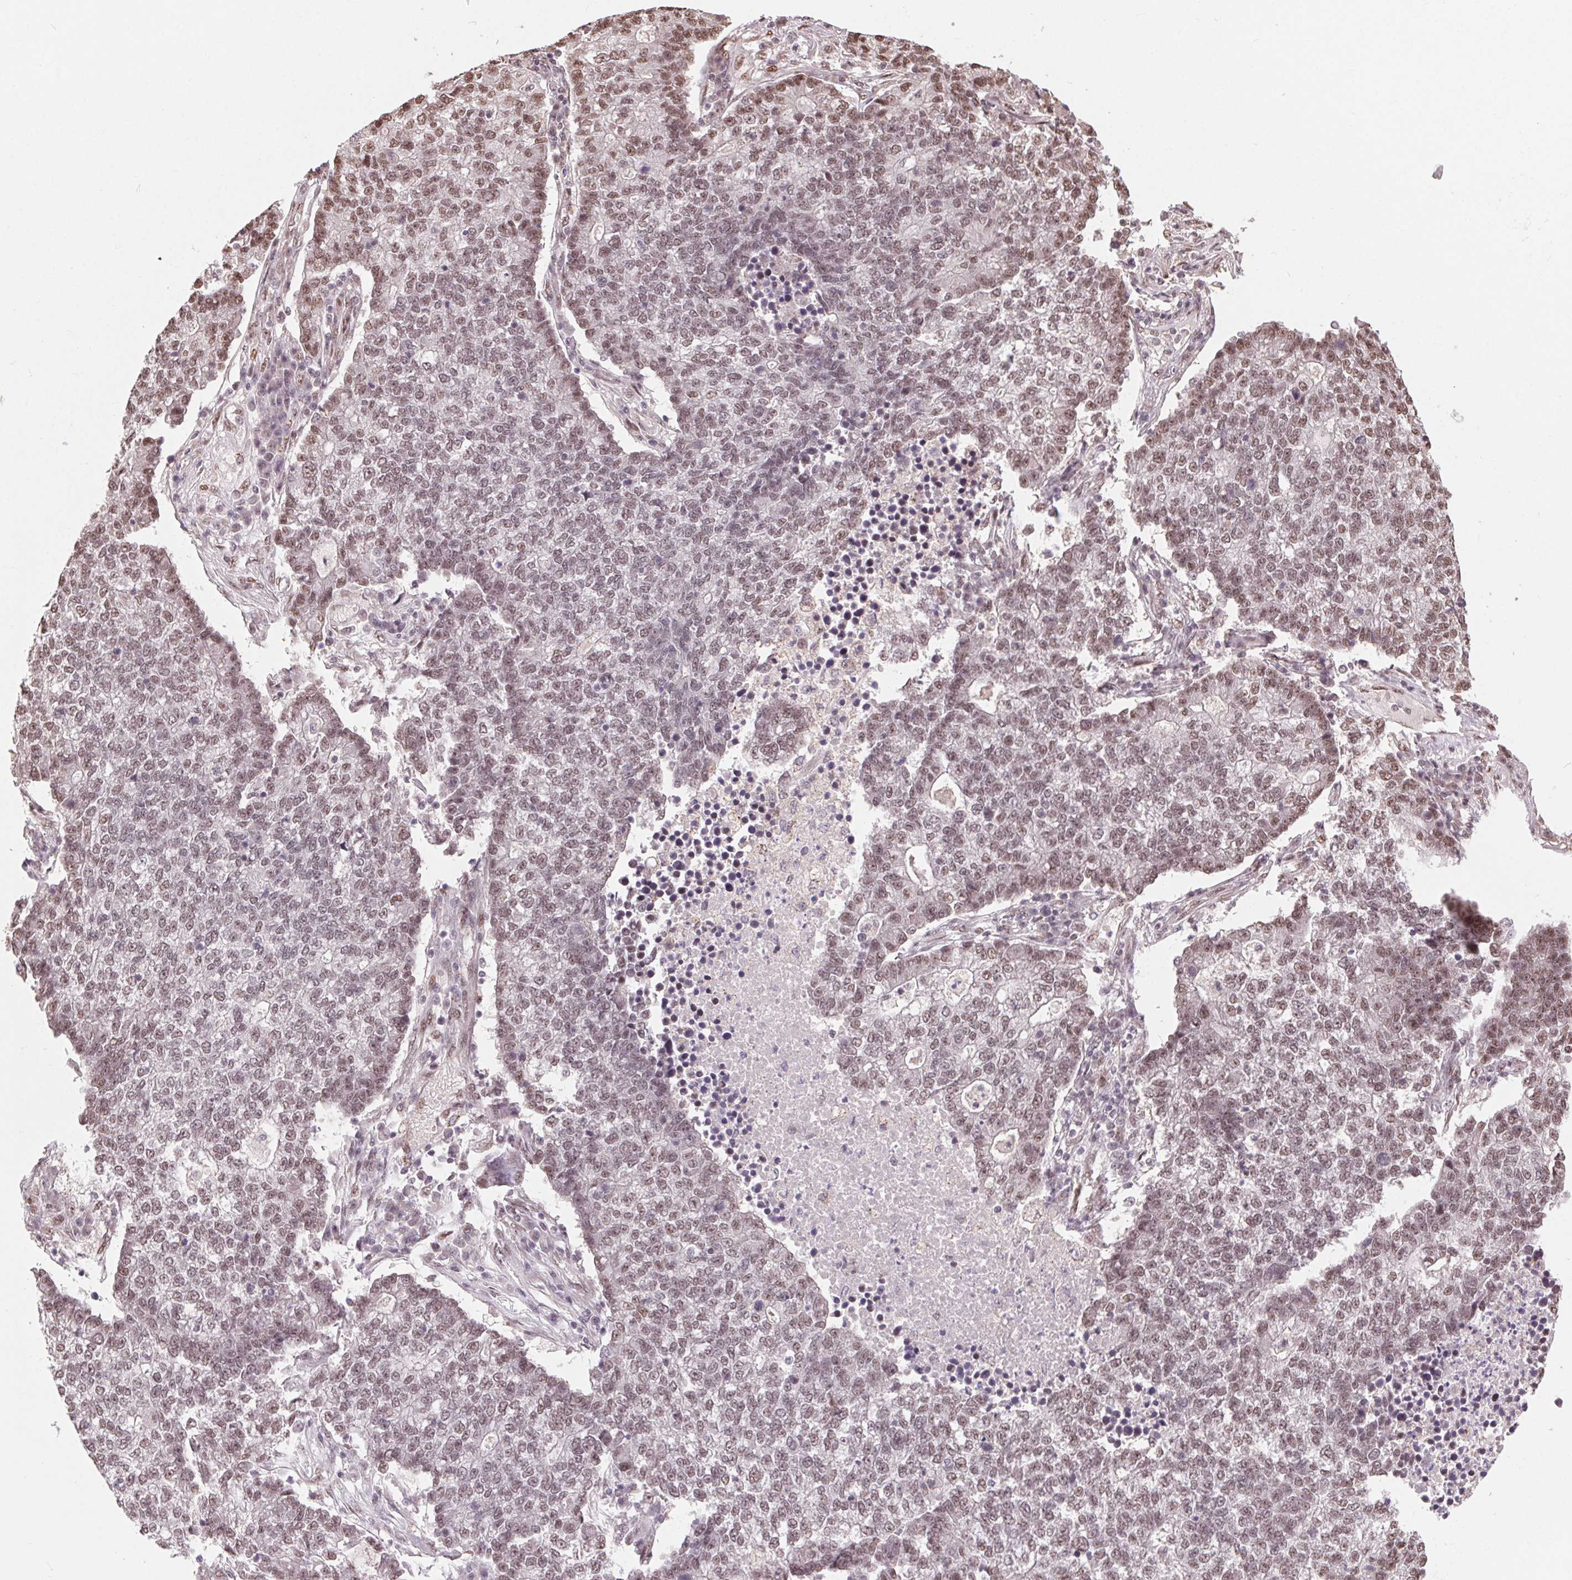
{"staining": {"intensity": "weak", "quantity": ">75%", "location": "nuclear"}, "tissue": "lung cancer", "cell_type": "Tumor cells", "image_type": "cancer", "snomed": [{"axis": "morphology", "description": "Adenocarcinoma, NOS"}, {"axis": "topography", "description": "Lung"}], "caption": "Protein staining demonstrates weak nuclear expression in about >75% of tumor cells in adenocarcinoma (lung).", "gene": "RAD23A", "patient": {"sex": "male", "age": 57}}